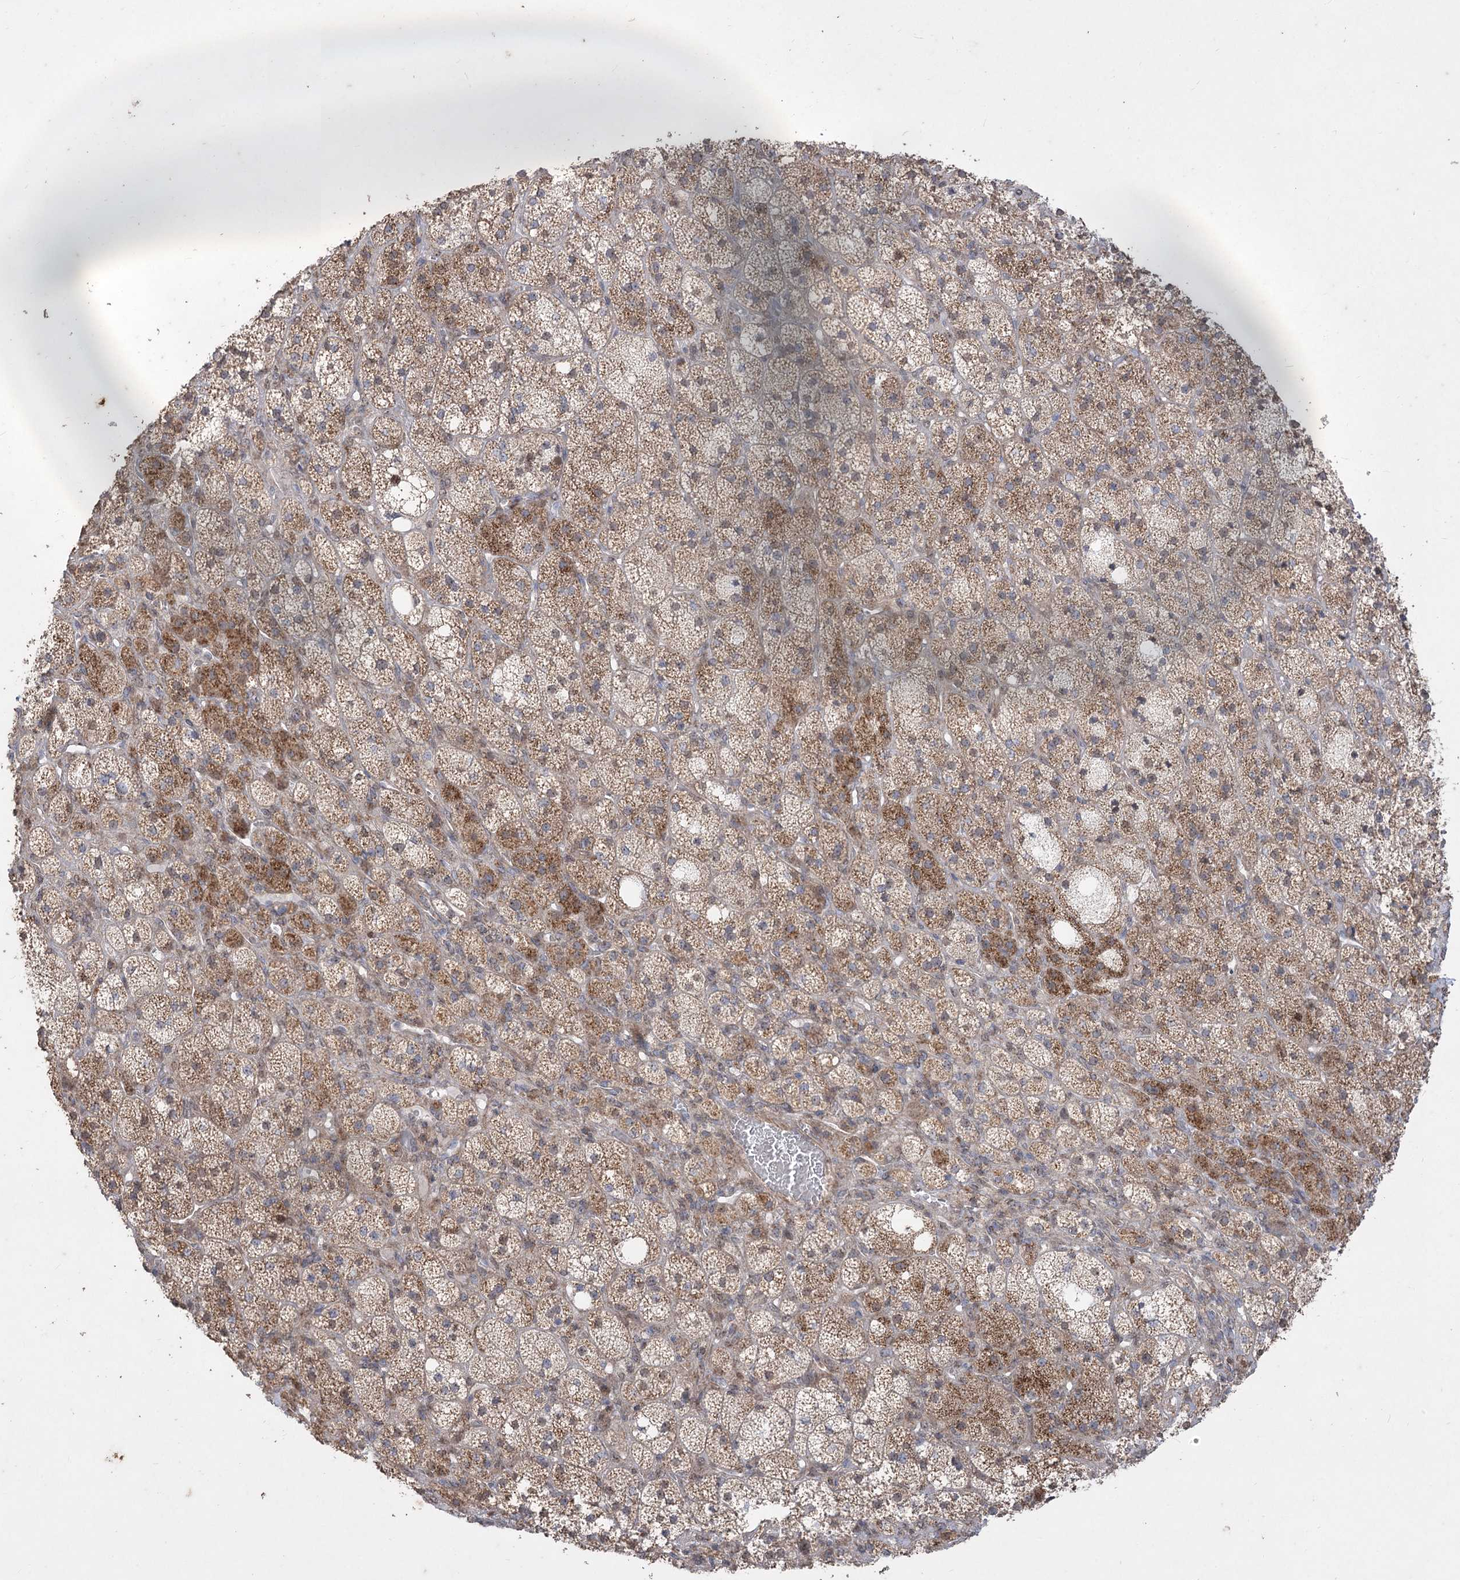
{"staining": {"intensity": "moderate", "quantity": ">75%", "location": "cytoplasmic/membranous"}, "tissue": "adrenal gland", "cell_type": "Glandular cells", "image_type": "normal", "snomed": [{"axis": "morphology", "description": "Normal tissue, NOS"}, {"axis": "topography", "description": "Adrenal gland"}], "caption": "About >75% of glandular cells in benign adrenal gland display moderate cytoplasmic/membranous protein positivity as visualized by brown immunohistochemical staining.", "gene": "ZSCAN23", "patient": {"sex": "male", "age": 61}}